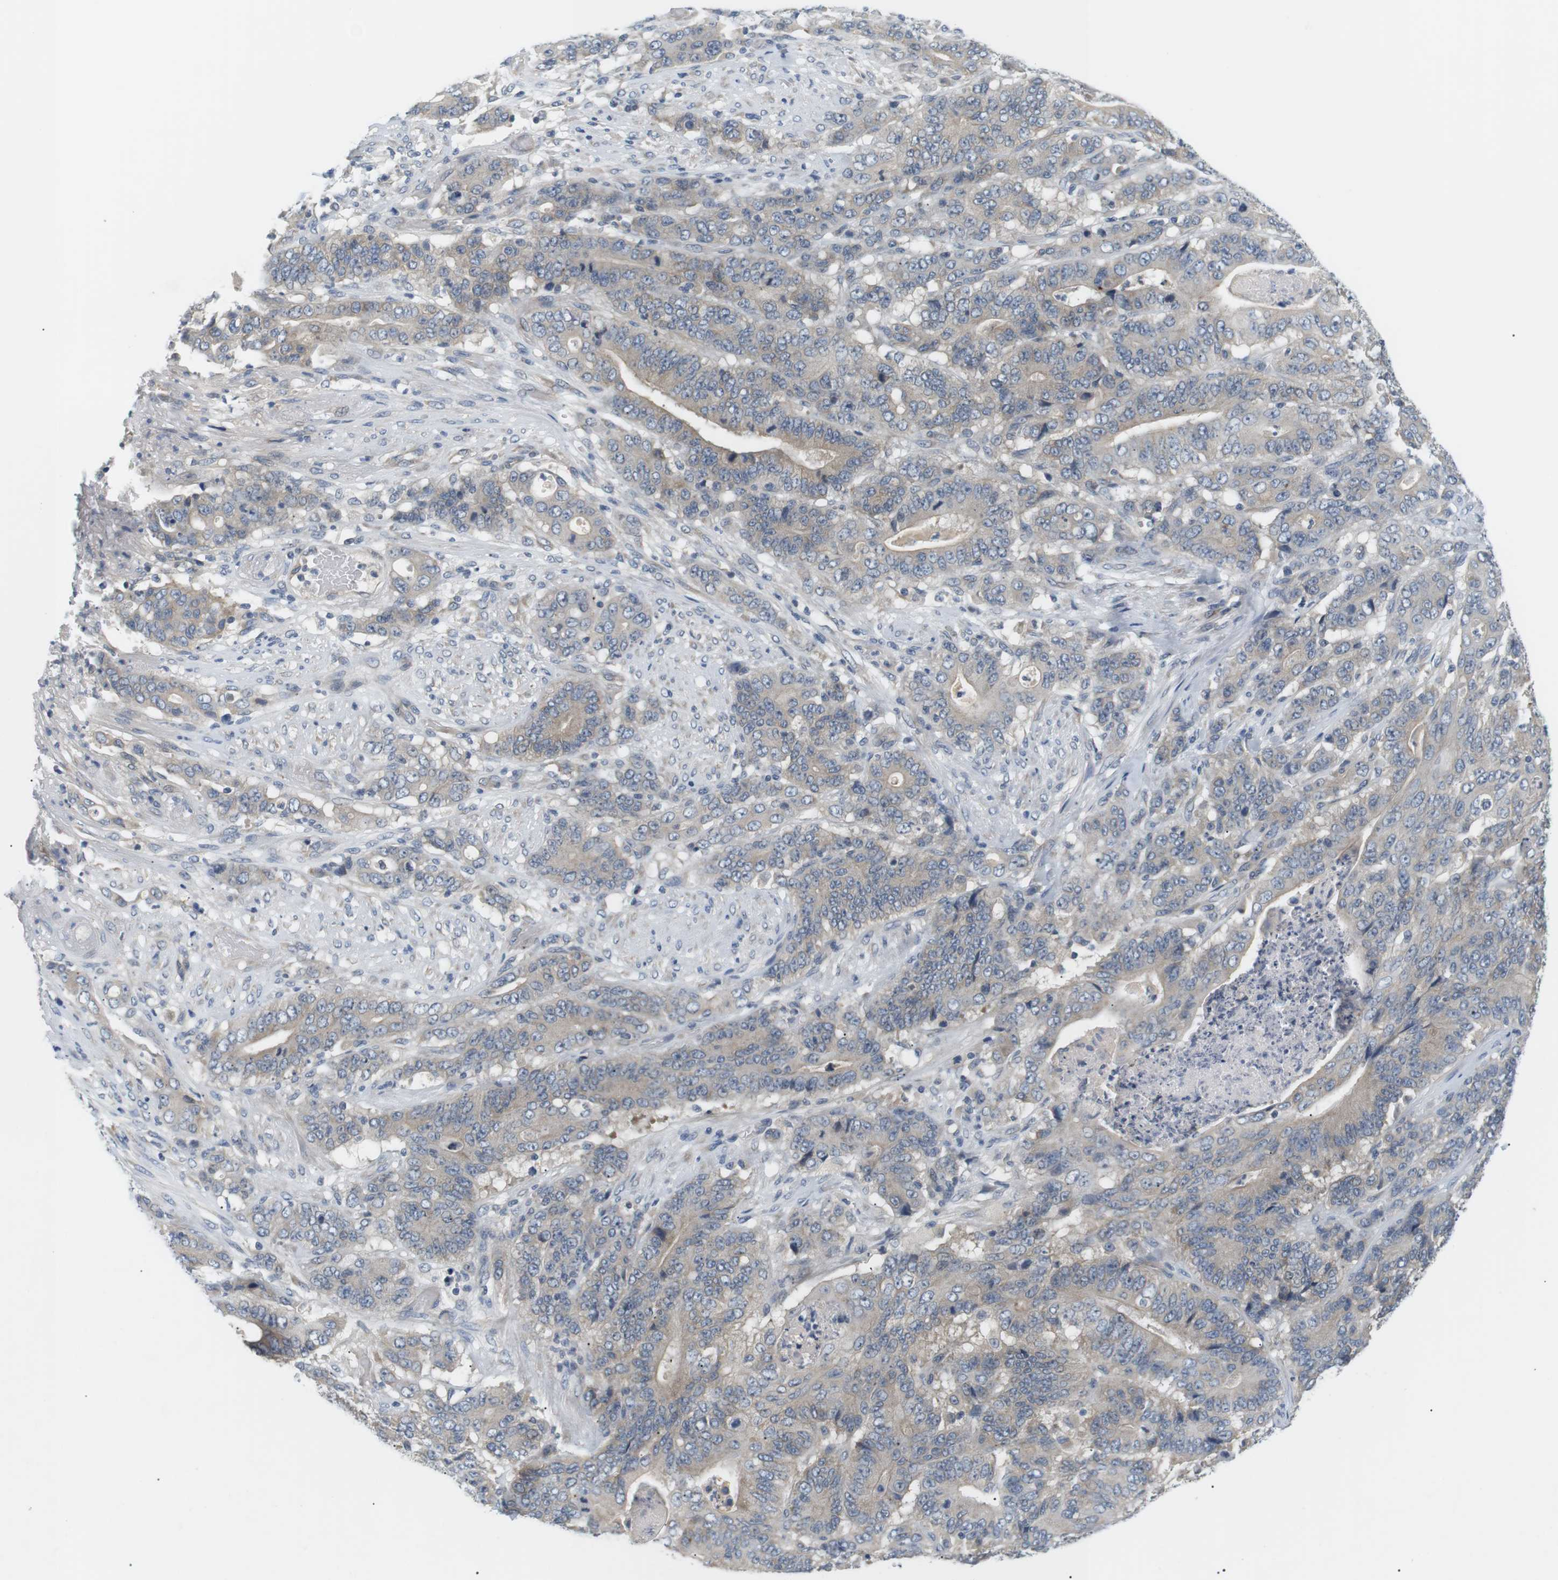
{"staining": {"intensity": "weak", "quantity": "25%-75%", "location": "cytoplasmic/membranous"}, "tissue": "stomach cancer", "cell_type": "Tumor cells", "image_type": "cancer", "snomed": [{"axis": "morphology", "description": "Adenocarcinoma, NOS"}, {"axis": "topography", "description": "Stomach"}], "caption": "DAB (3,3'-diaminobenzidine) immunohistochemical staining of stomach adenocarcinoma shows weak cytoplasmic/membranous protein positivity in approximately 25%-75% of tumor cells.", "gene": "EVA1C", "patient": {"sex": "female", "age": 73}}